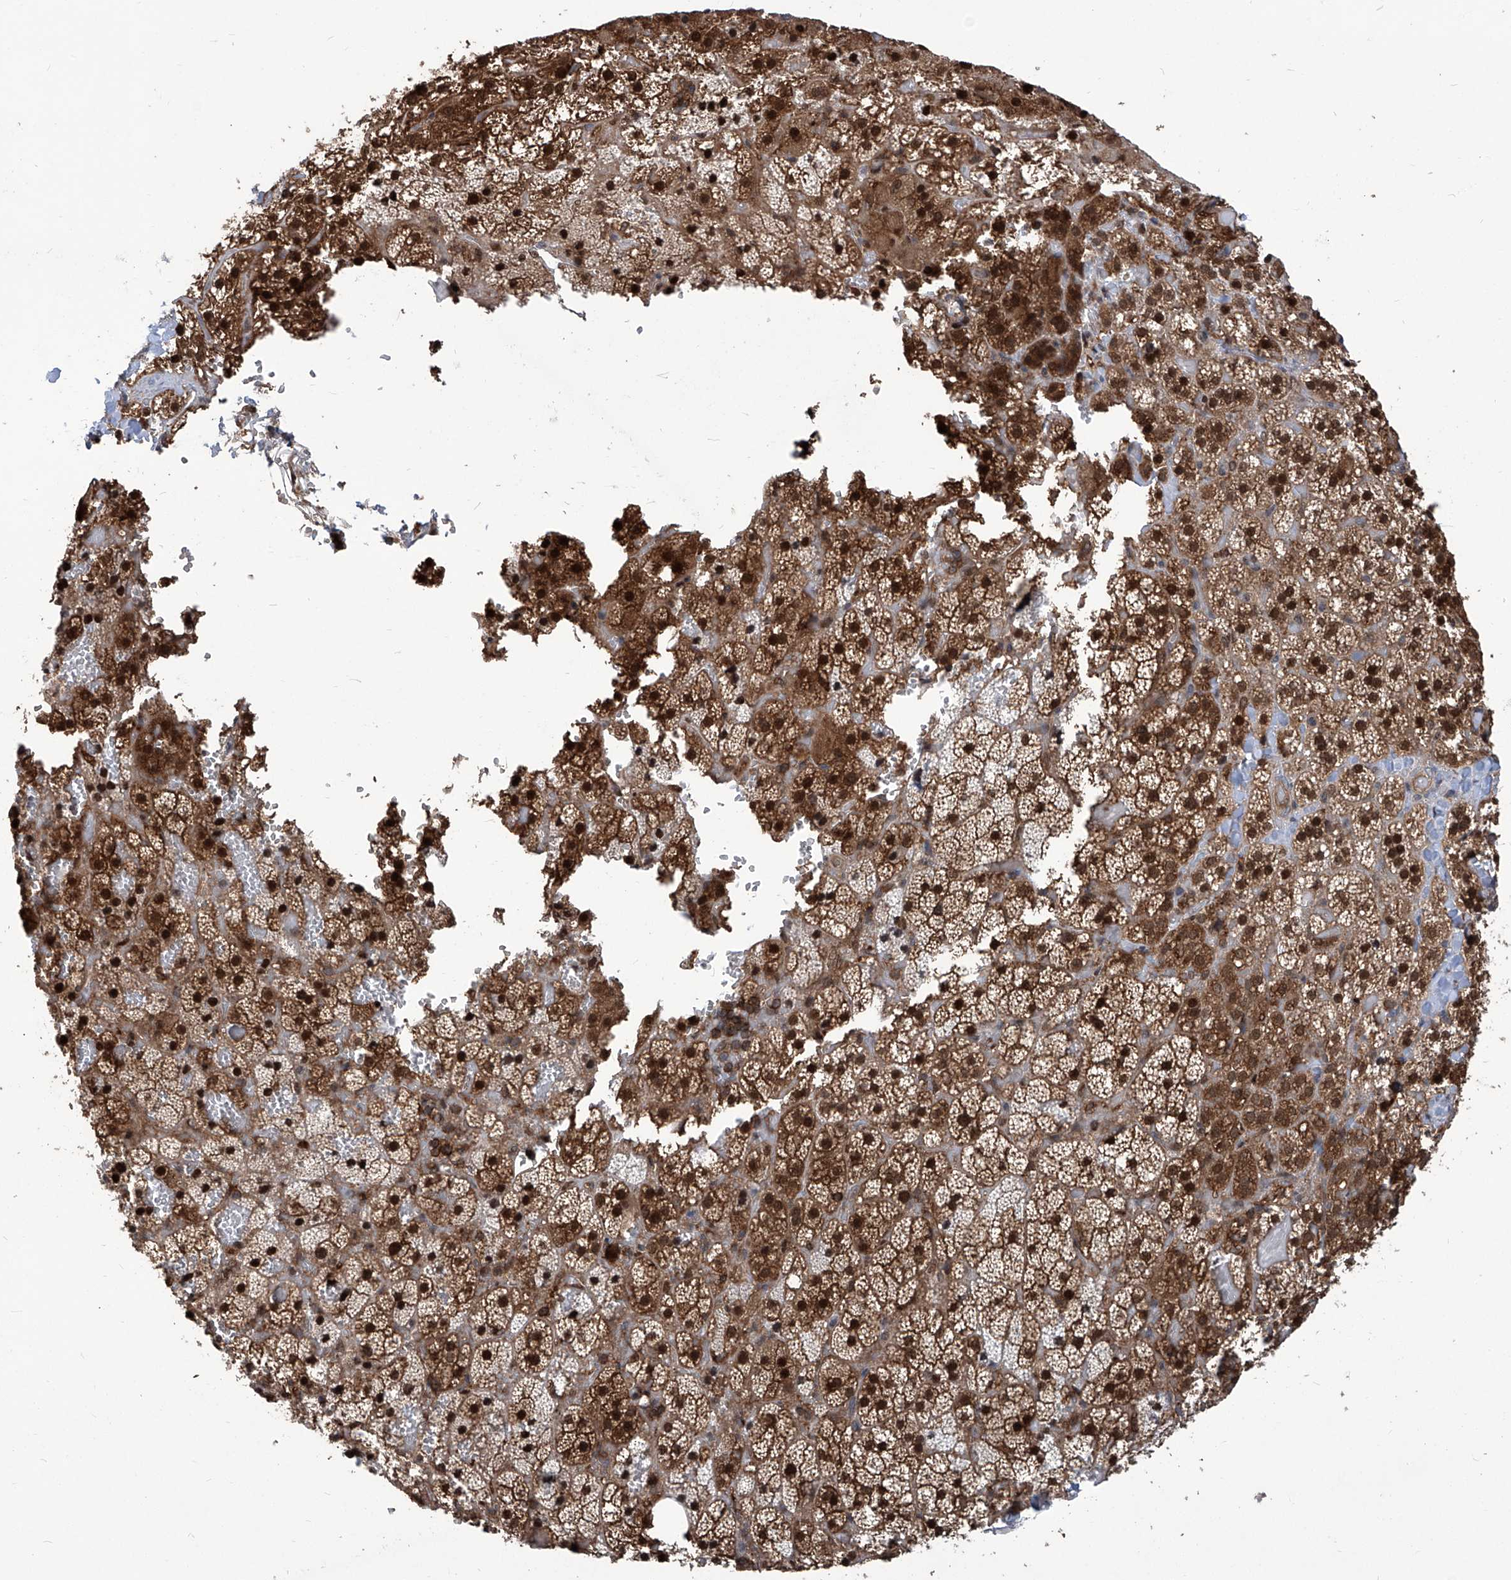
{"staining": {"intensity": "strong", "quantity": ">75%", "location": "cytoplasmic/membranous,nuclear"}, "tissue": "adrenal gland", "cell_type": "Glandular cells", "image_type": "normal", "snomed": [{"axis": "morphology", "description": "Normal tissue, NOS"}, {"axis": "topography", "description": "Adrenal gland"}], "caption": "Immunohistochemistry (DAB (3,3'-diaminobenzidine)) staining of benign adrenal gland demonstrates strong cytoplasmic/membranous,nuclear protein expression in approximately >75% of glandular cells.", "gene": "PSMB1", "patient": {"sex": "female", "age": 59}}